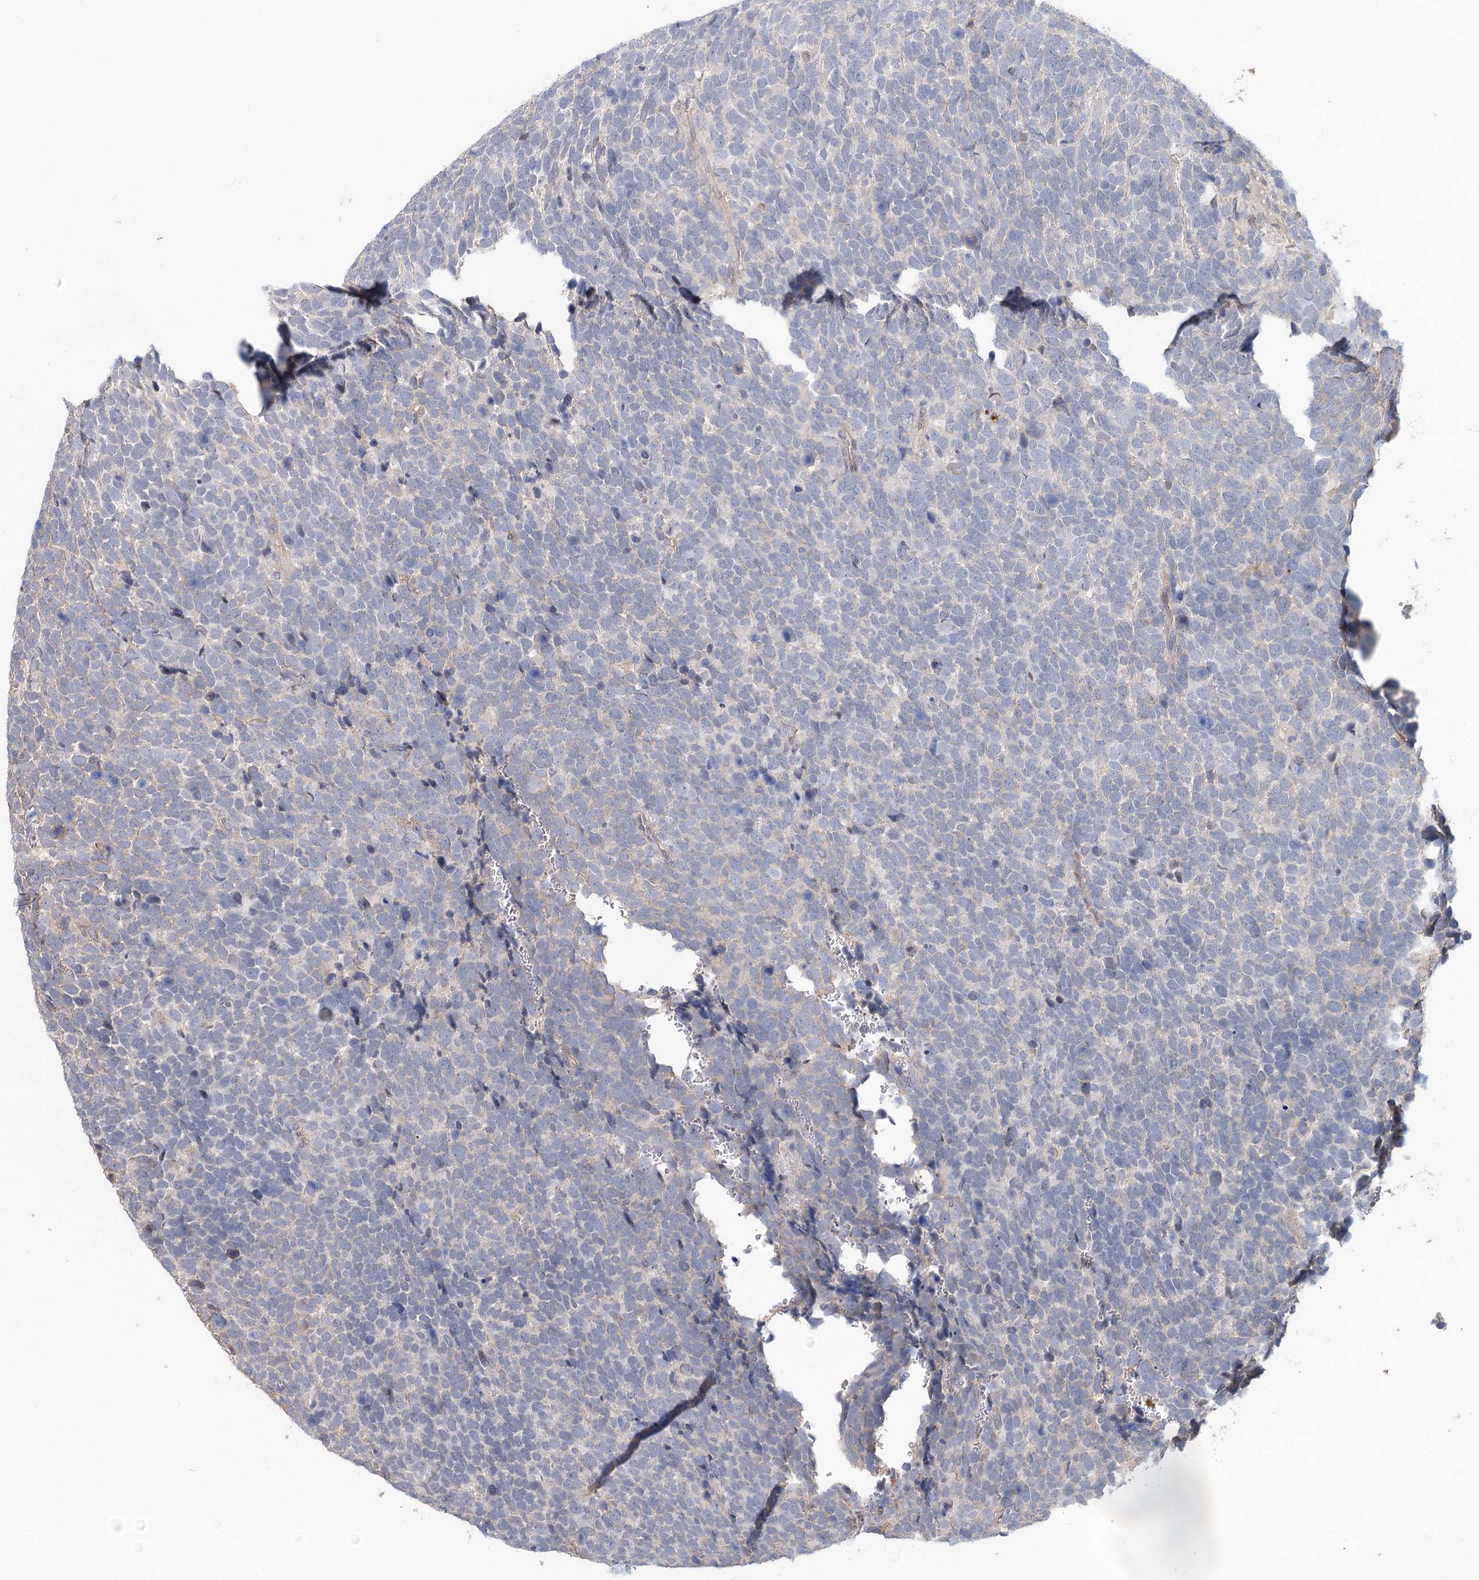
{"staining": {"intensity": "negative", "quantity": "none", "location": "none"}, "tissue": "urothelial cancer", "cell_type": "Tumor cells", "image_type": "cancer", "snomed": [{"axis": "morphology", "description": "Urothelial carcinoma, High grade"}, {"axis": "topography", "description": "Urinary bladder"}], "caption": "An image of human urothelial cancer is negative for staining in tumor cells.", "gene": "TMEM218", "patient": {"sex": "female", "age": 82}}